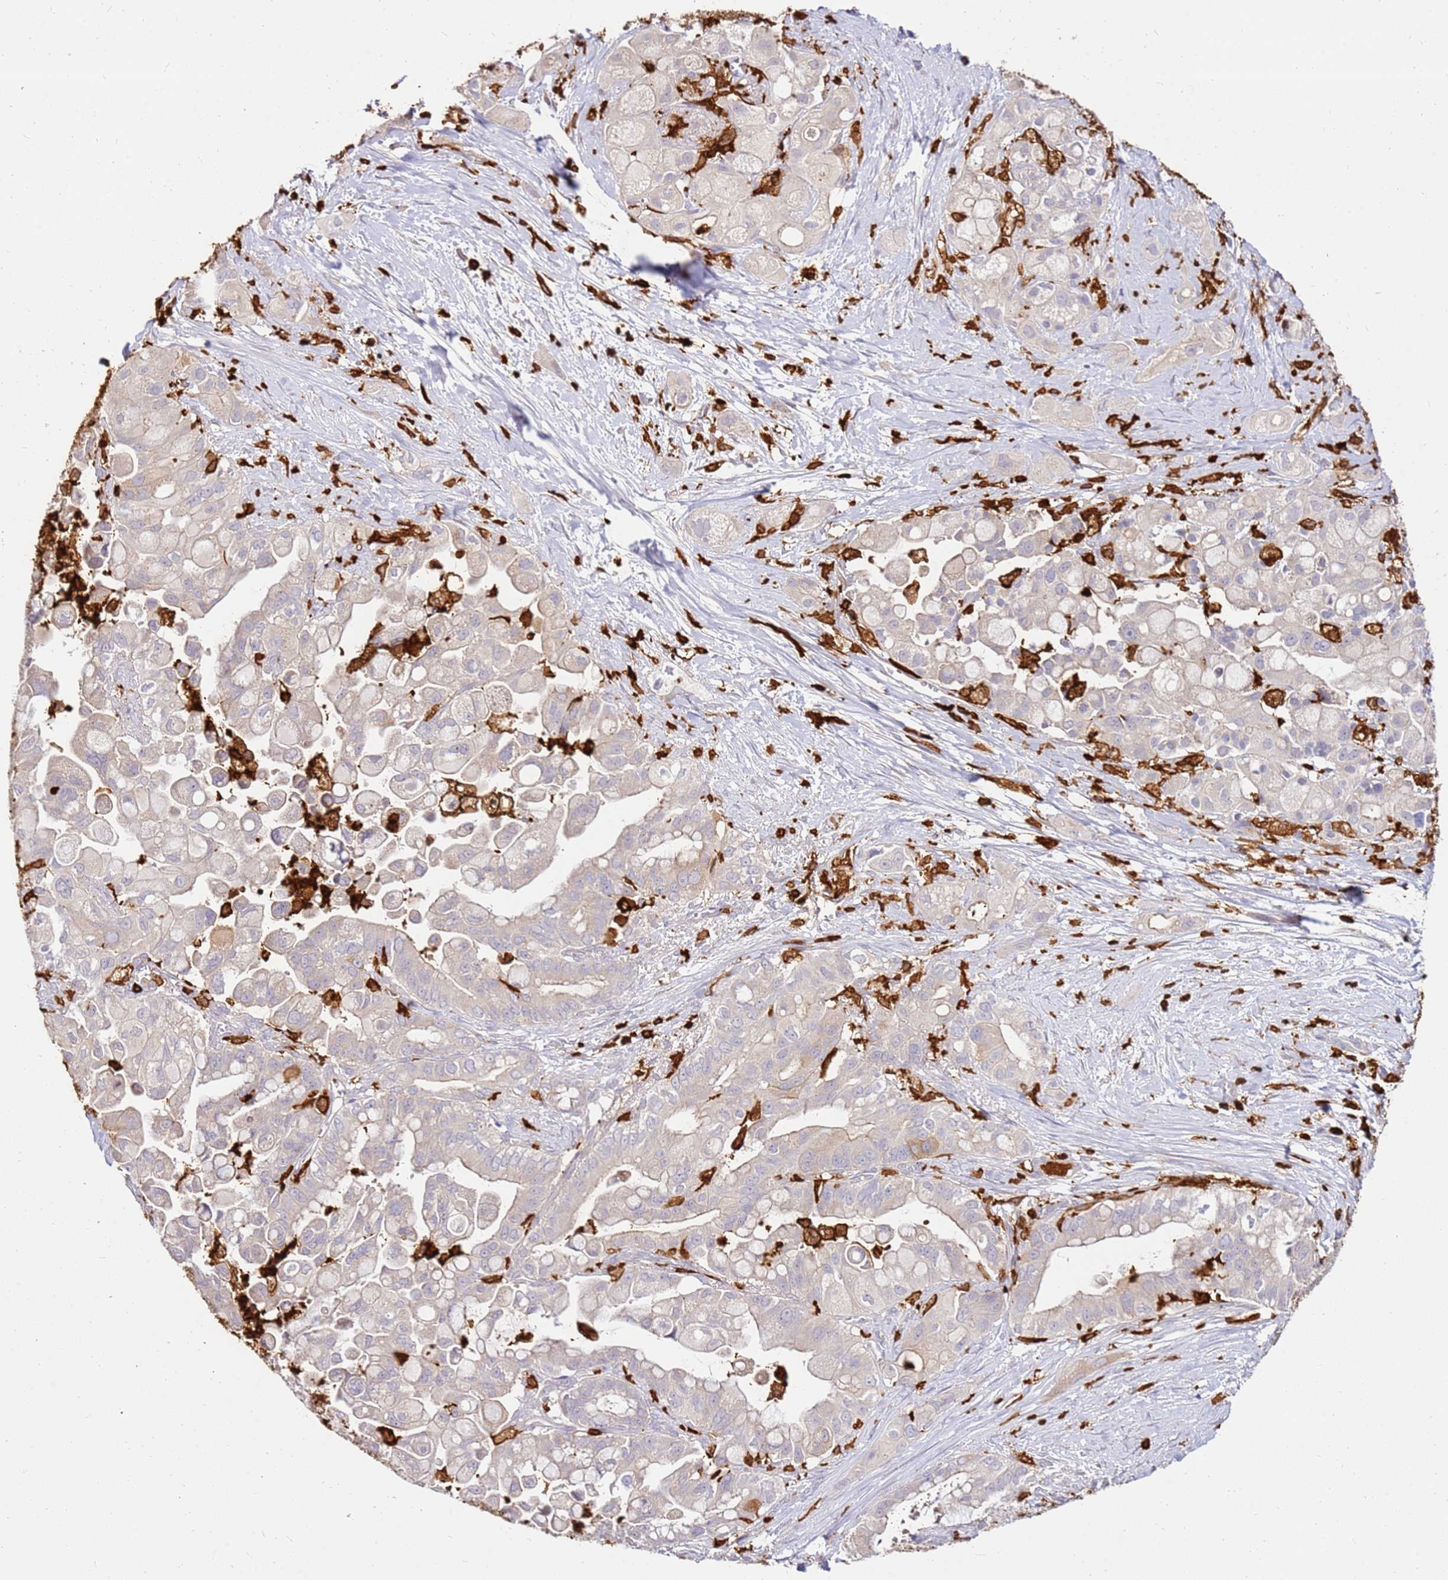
{"staining": {"intensity": "negative", "quantity": "none", "location": "none"}, "tissue": "pancreatic cancer", "cell_type": "Tumor cells", "image_type": "cancer", "snomed": [{"axis": "morphology", "description": "Adenocarcinoma, NOS"}, {"axis": "topography", "description": "Pancreas"}], "caption": "IHC micrograph of human pancreatic adenocarcinoma stained for a protein (brown), which exhibits no expression in tumor cells. (DAB (3,3'-diaminobenzidine) immunohistochemistry (IHC), high magnification).", "gene": "CORO1A", "patient": {"sex": "male", "age": 68}}